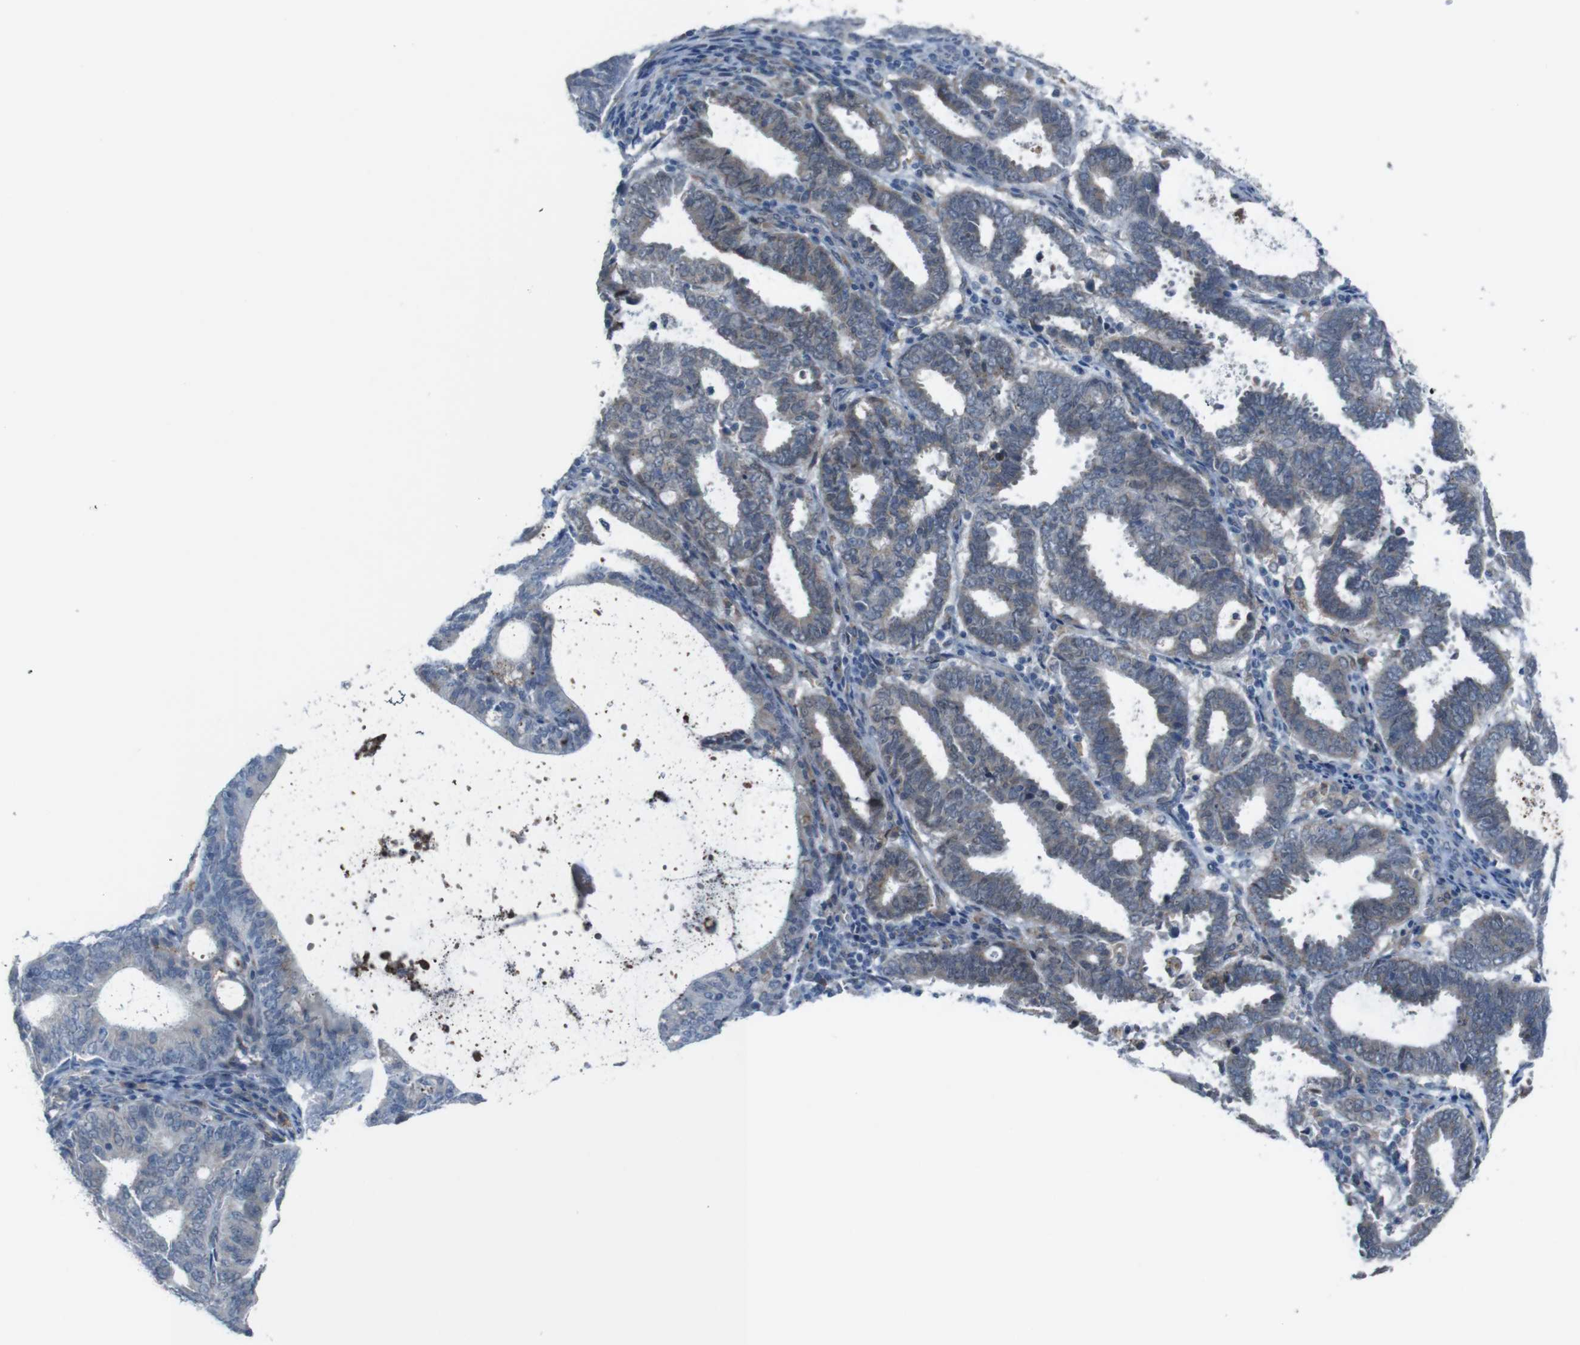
{"staining": {"intensity": "weak", "quantity": "<25%", "location": "cytoplasmic/membranous"}, "tissue": "endometrial cancer", "cell_type": "Tumor cells", "image_type": "cancer", "snomed": [{"axis": "morphology", "description": "Adenocarcinoma, NOS"}, {"axis": "topography", "description": "Uterus"}], "caption": "IHC micrograph of neoplastic tissue: endometrial cancer (adenocarcinoma) stained with DAB (3,3'-diaminobenzidine) reveals no significant protein expression in tumor cells. (DAB IHC, high magnification).", "gene": "CDH22", "patient": {"sex": "female", "age": 83}}